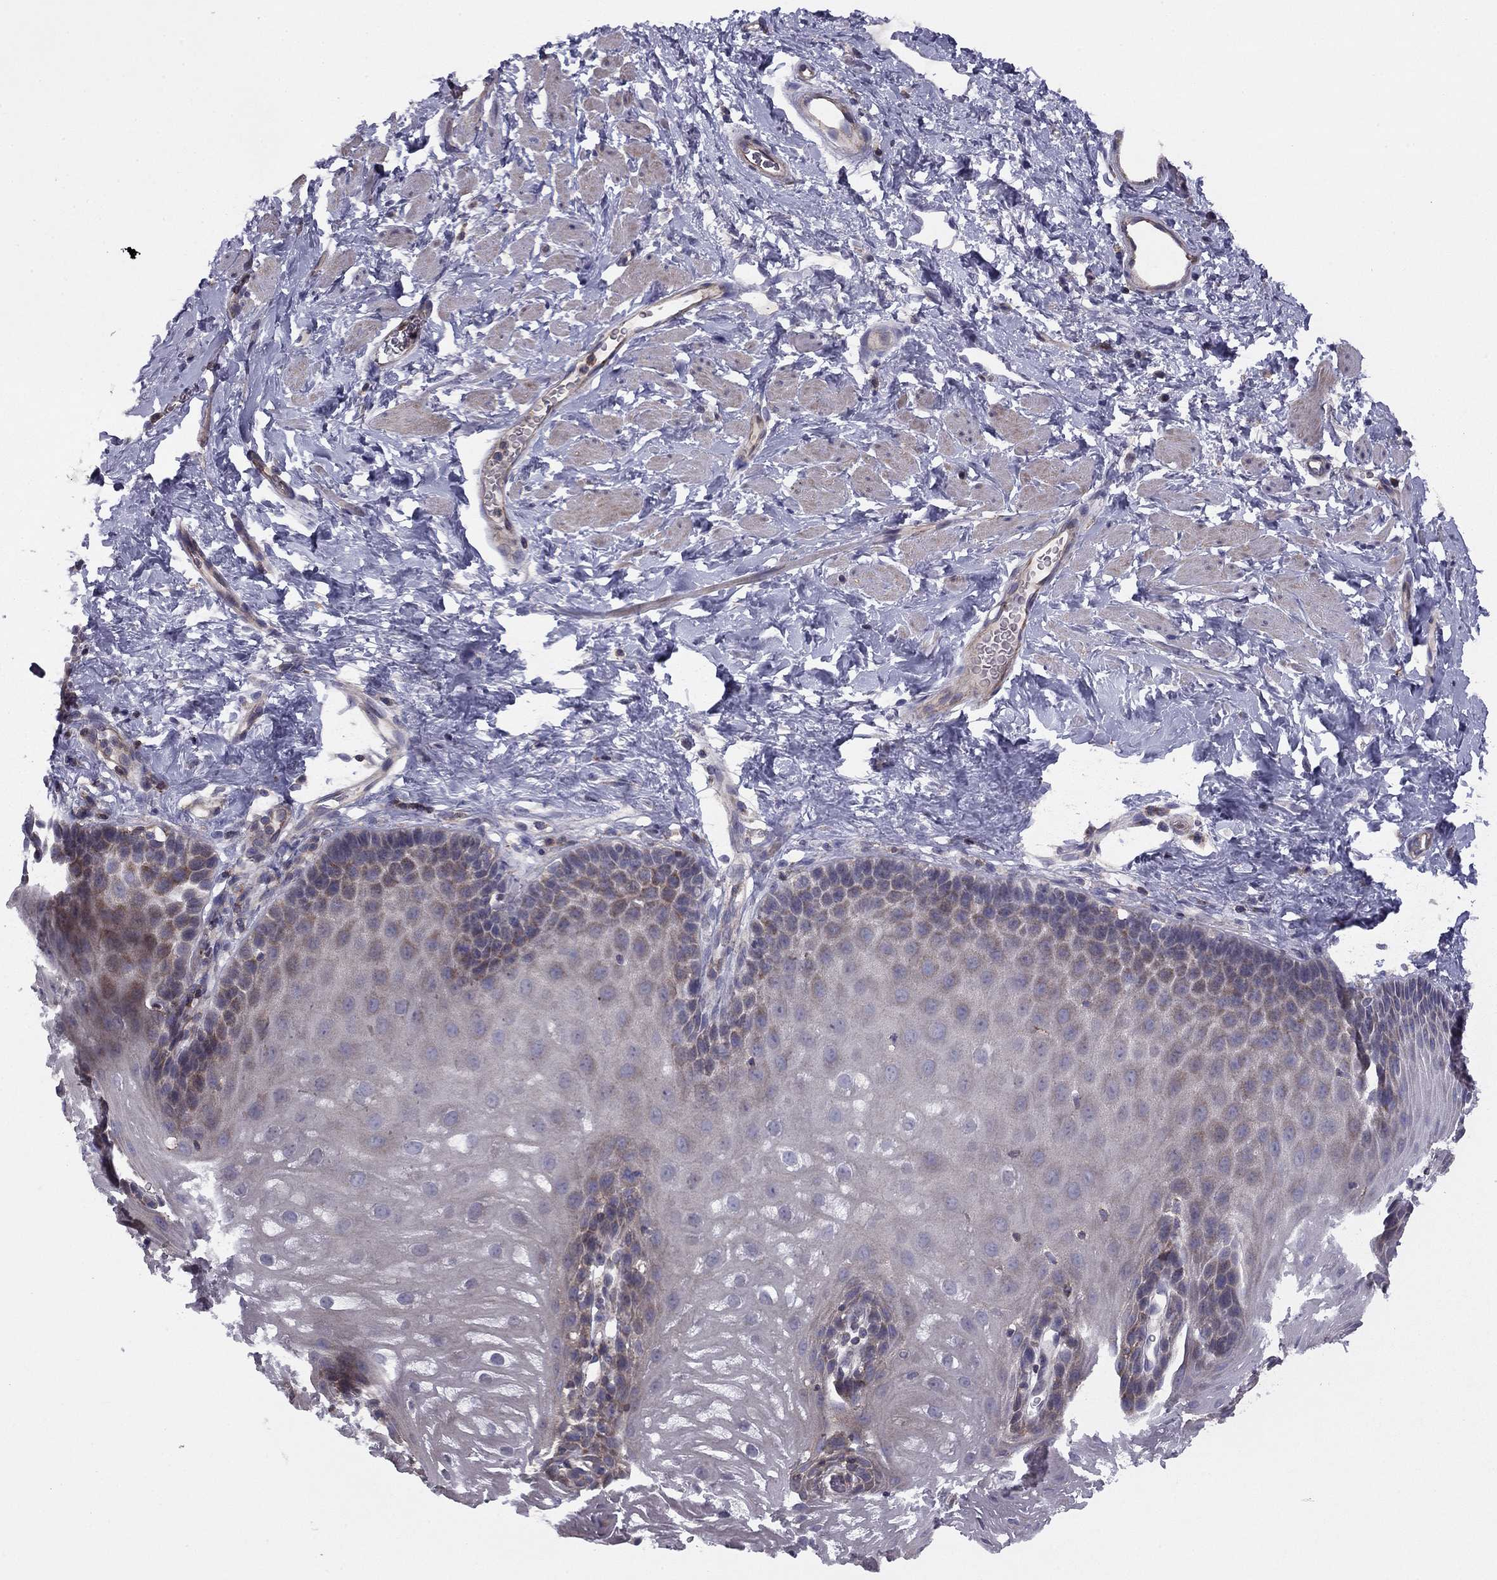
{"staining": {"intensity": "weak", "quantity": "<25%", "location": "cytoplasmic/membranous"}, "tissue": "esophagus", "cell_type": "Squamous epithelial cells", "image_type": "normal", "snomed": [{"axis": "morphology", "description": "Normal tissue, NOS"}, {"axis": "topography", "description": "Esophagus"}], "caption": "Immunohistochemistry (IHC) of unremarkable esophagus shows no expression in squamous epithelial cells. The staining was performed using DAB (3,3'-diaminobenzidine) to visualize the protein expression in brown, while the nuclei were stained in blue with hematoxylin (Magnification: 20x).", "gene": "ALG6", "patient": {"sex": "male", "age": 64}}